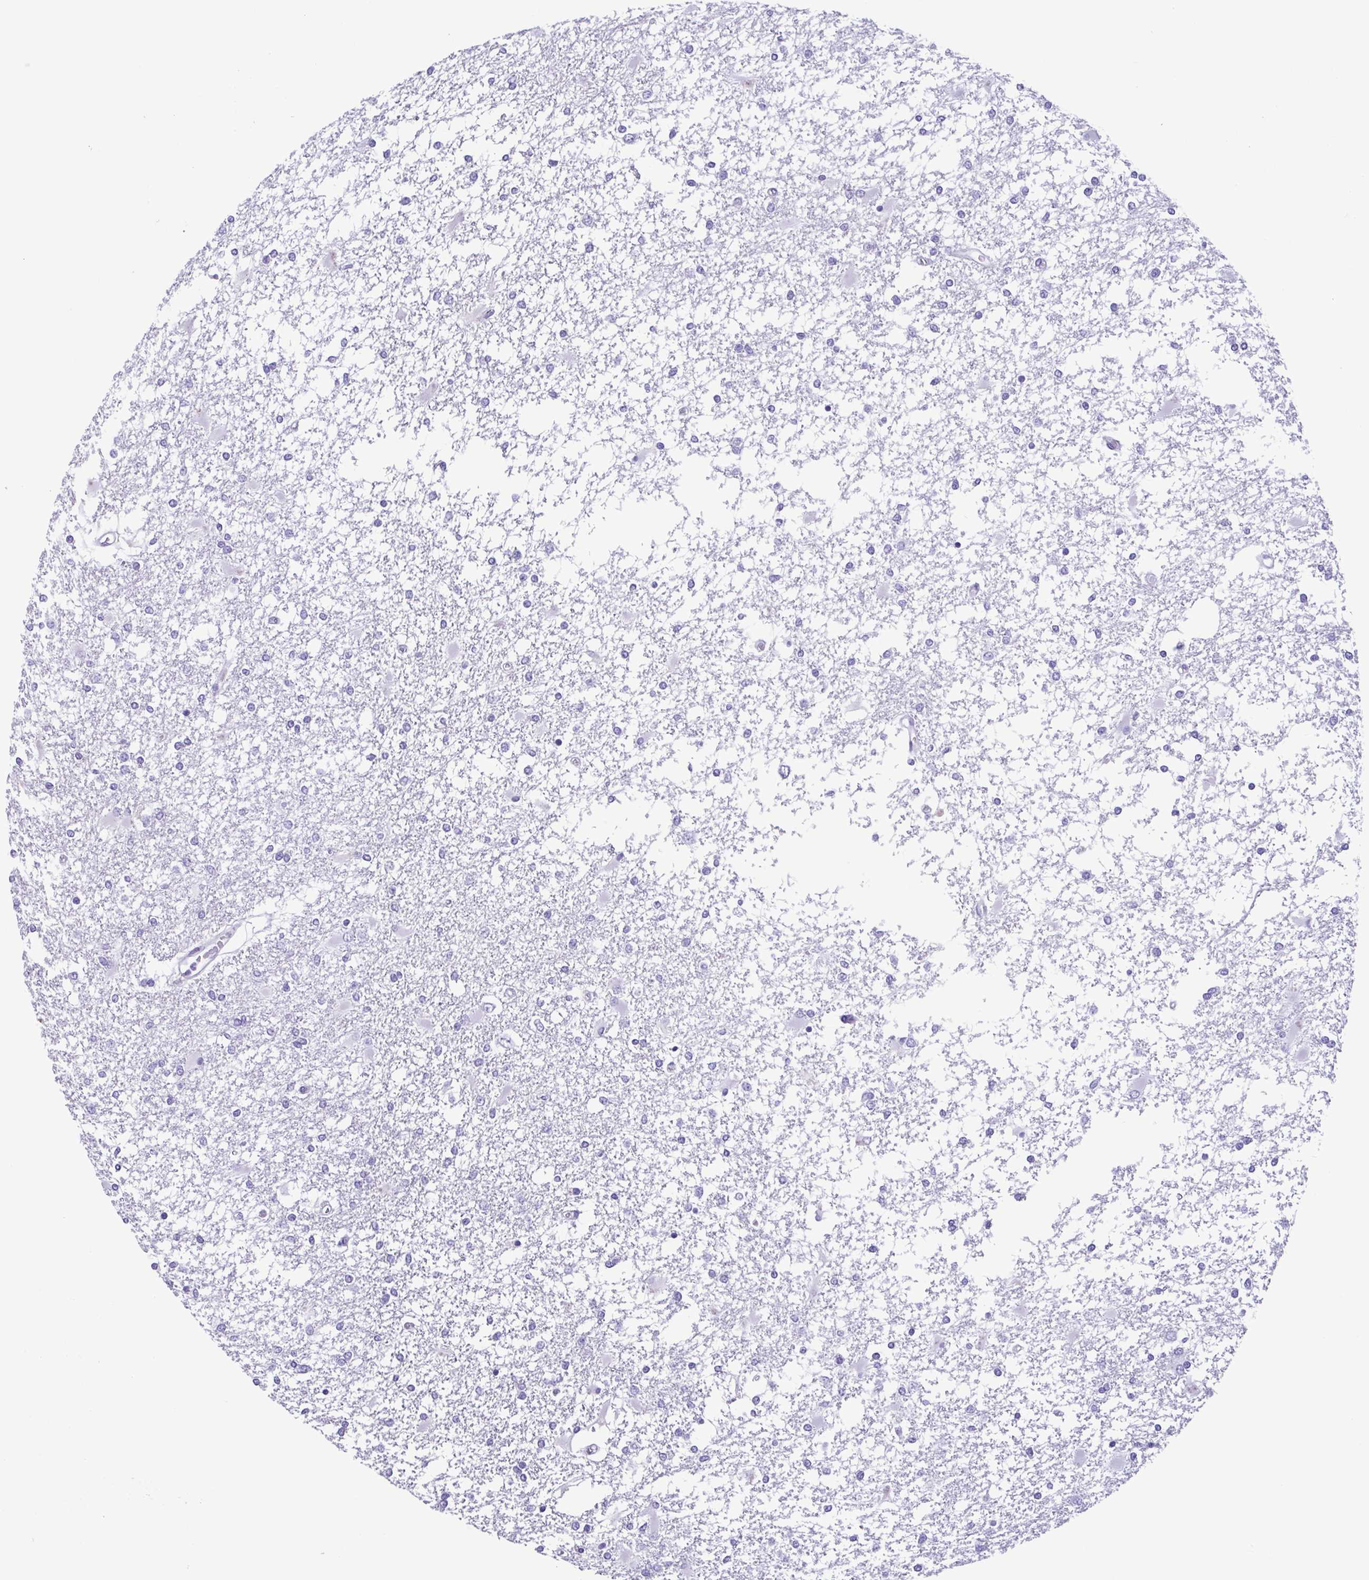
{"staining": {"intensity": "negative", "quantity": "none", "location": "none"}, "tissue": "glioma", "cell_type": "Tumor cells", "image_type": "cancer", "snomed": [{"axis": "morphology", "description": "Glioma, malignant, High grade"}, {"axis": "topography", "description": "Cerebral cortex"}], "caption": "The histopathology image demonstrates no staining of tumor cells in malignant high-grade glioma.", "gene": "ACTRT3", "patient": {"sex": "male", "age": 79}}